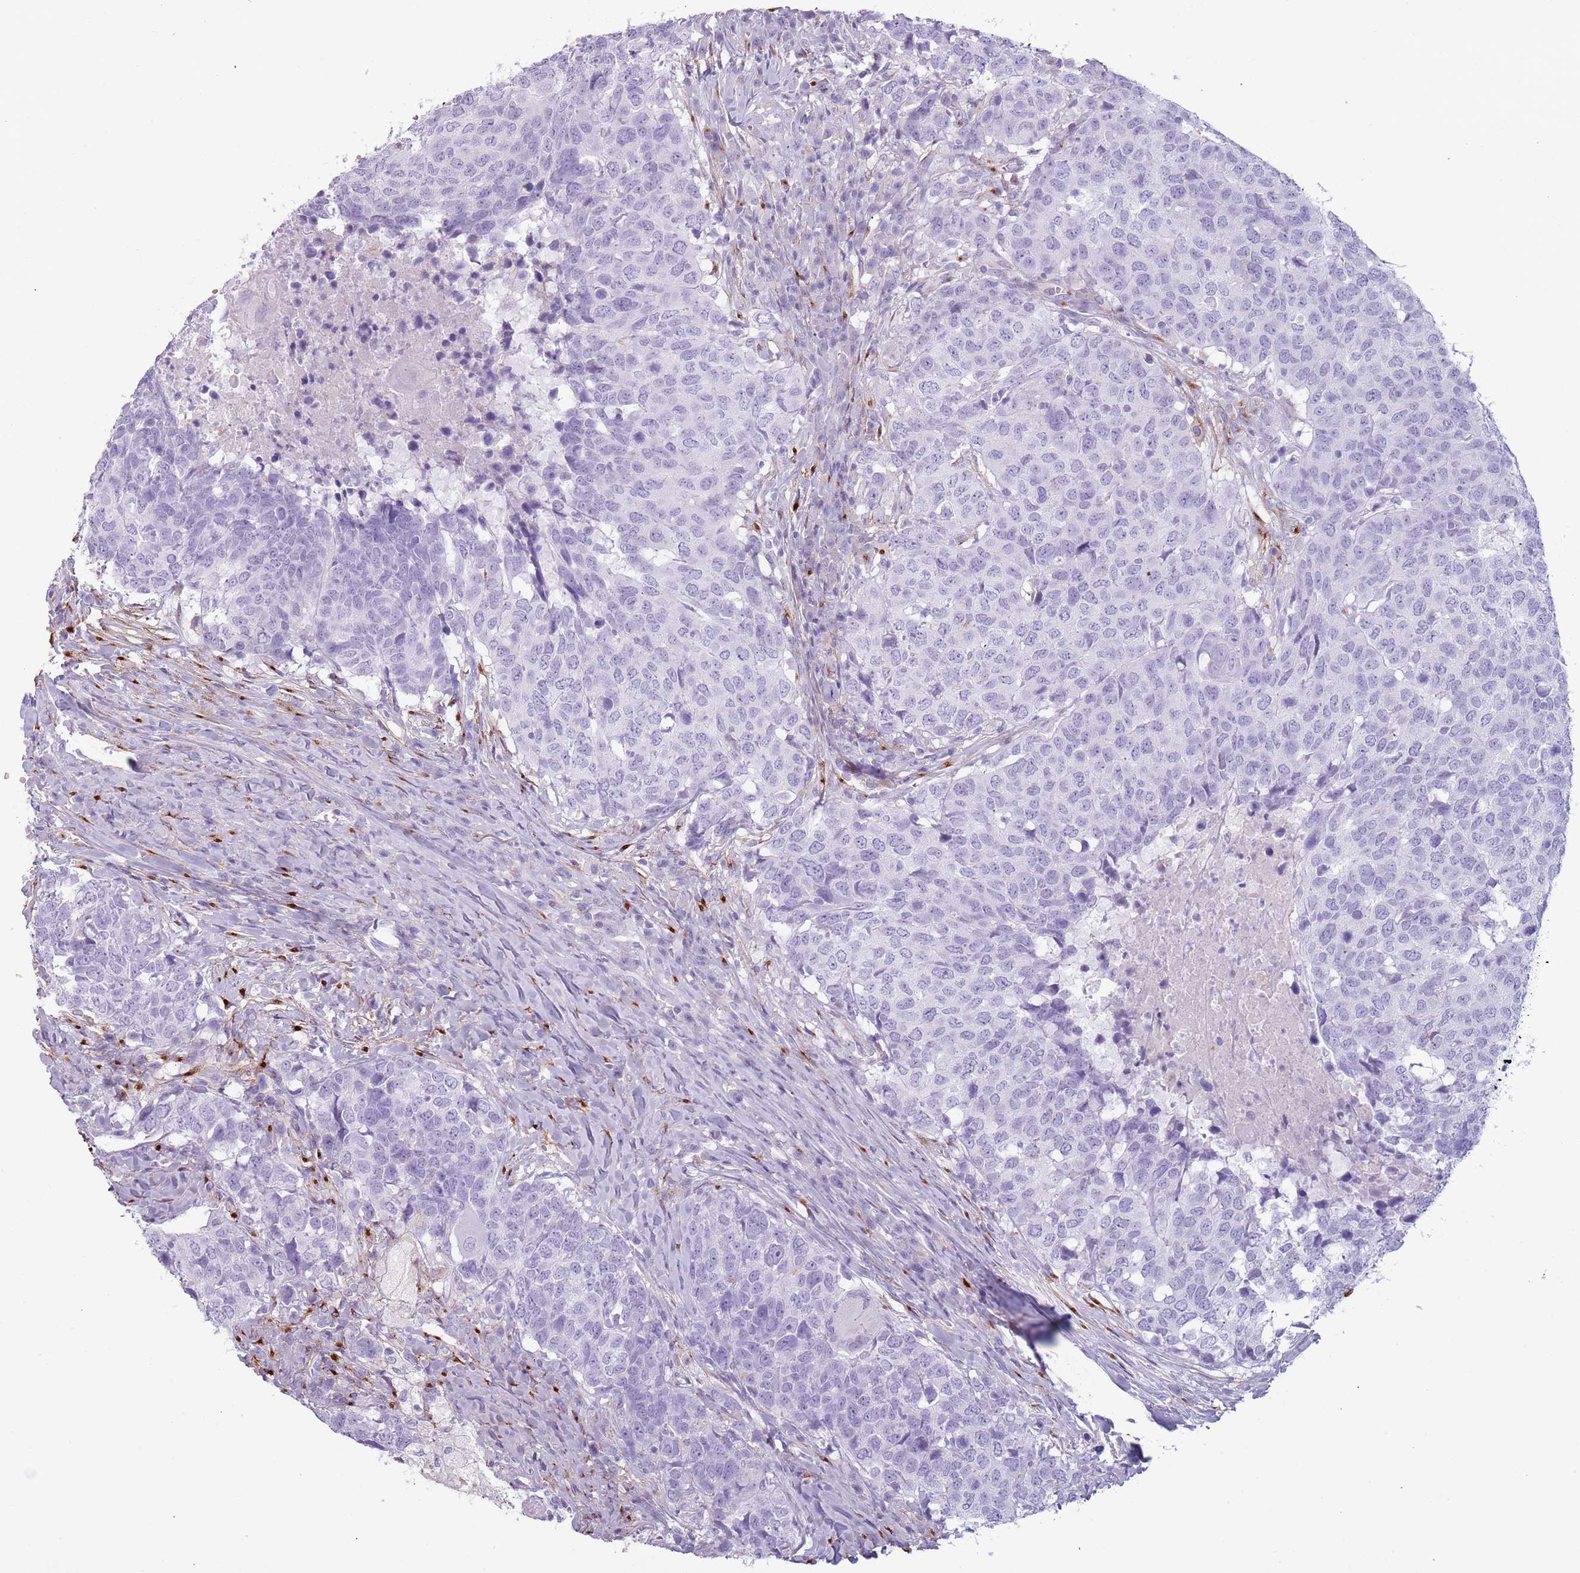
{"staining": {"intensity": "negative", "quantity": "none", "location": "none"}, "tissue": "head and neck cancer", "cell_type": "Tumor cells", "image_type": "cancer", "snomed": [{"axis": "morphology", "description": "Normal tissue, NOS"}, {"axis": "morphology", "description": "Squamous cell carcinoma, NOS"}, {"axis": "topography", "description": "Skeletal muscle"}, {"axis": "topography", "description": "Vascular tissue"}, {"axis": "topography", "description": "Peripheral nerve tissue"}, {"axis": "topography", "description": "Head-Neck"}], "caption": "Immunohistochemistry histopathology image of head and neck squamous cell carcinoma stained for a protein (brown), which demonstrates no expression in tumor cells.", "gene": "COLEC12", "patient": {"sex": "male", "age": 66}}